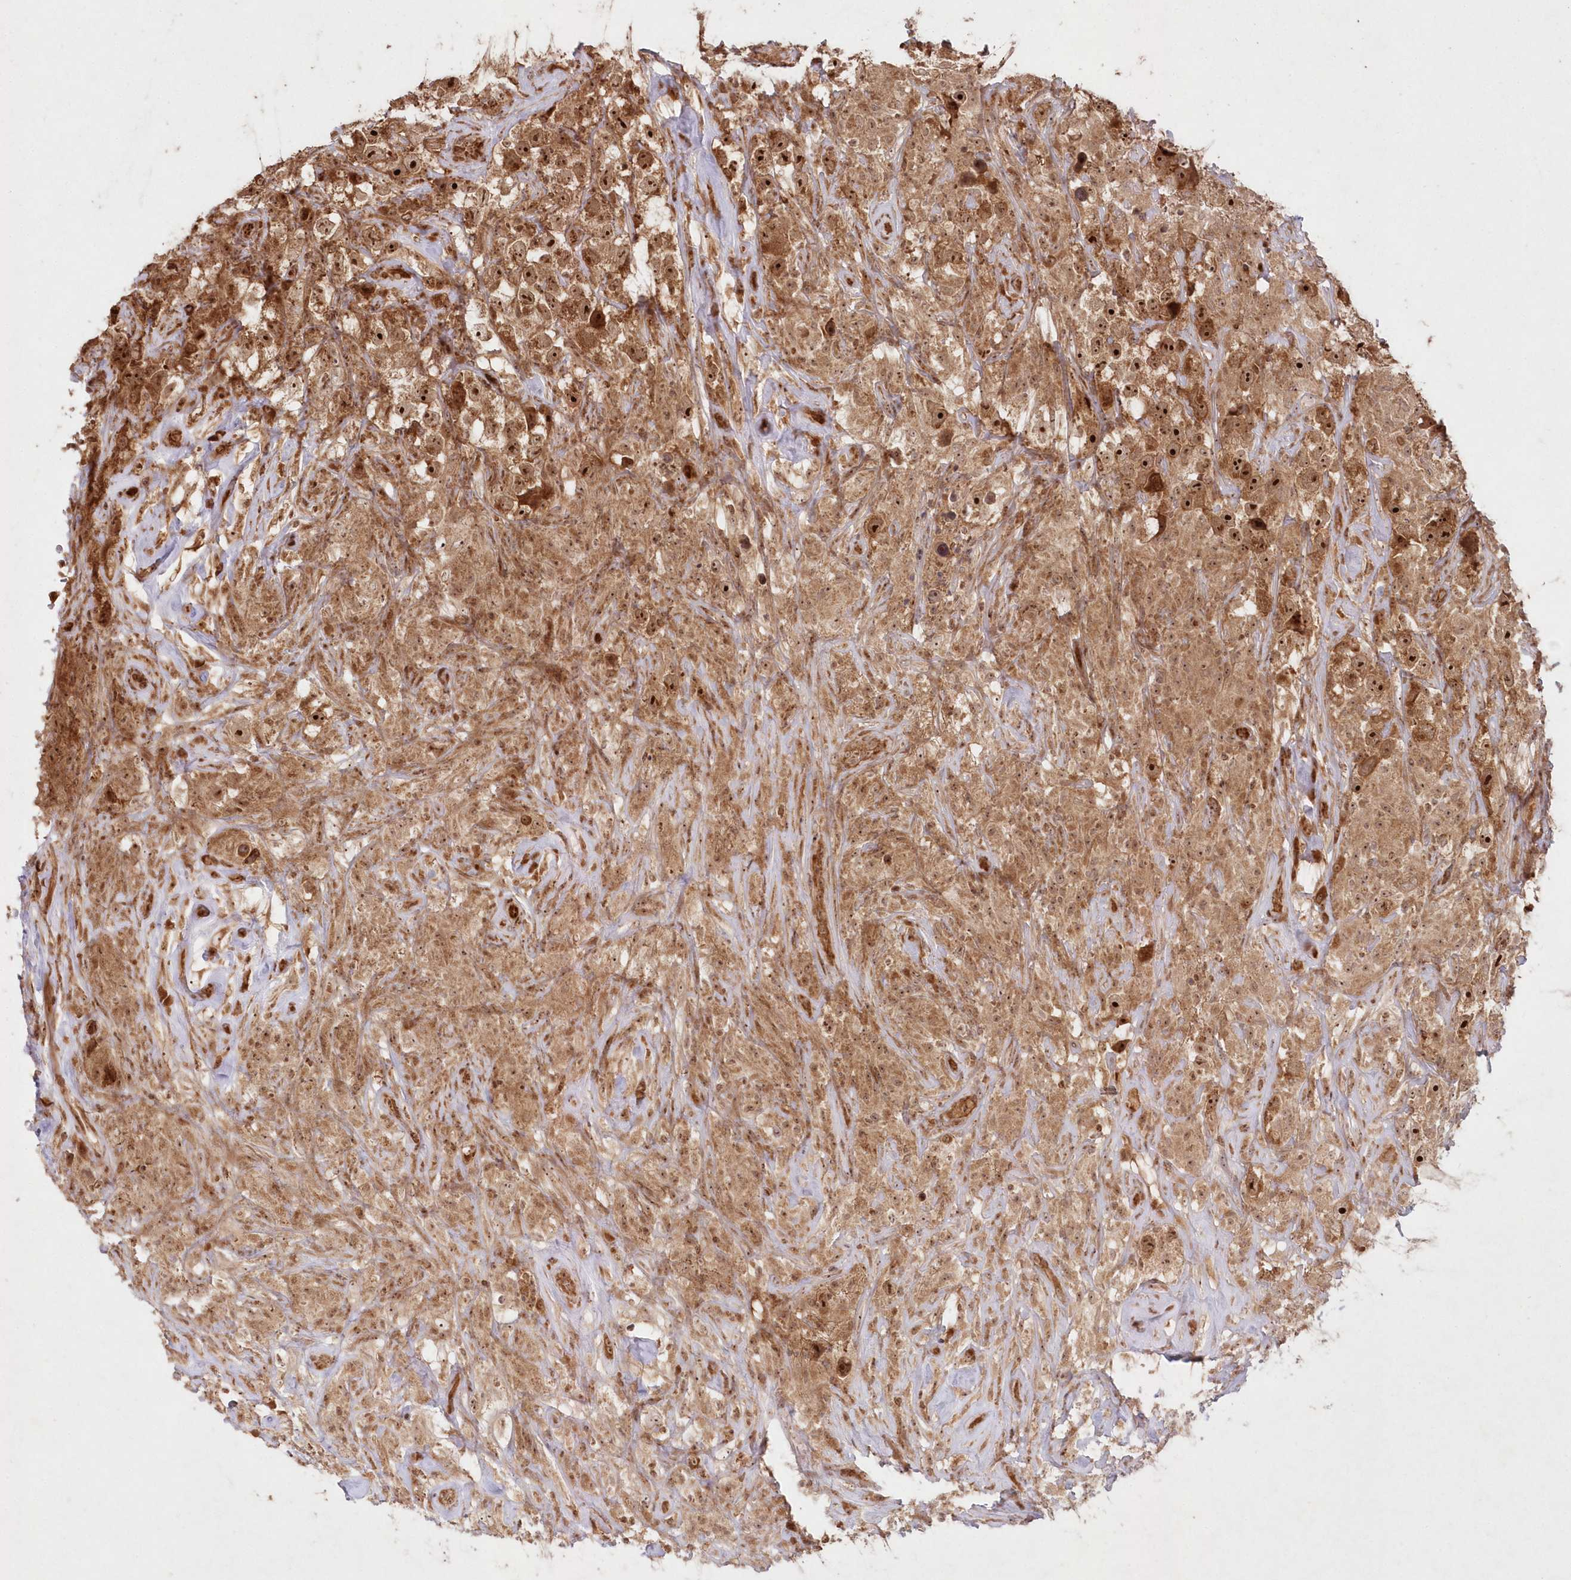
{"staining": {"intensity": "strong", "quantity": ">75%", "location": "cytoplasmic/membranous,nuclear"}, "tissue": "testis cancer", "cell_type": "Tumor cells", "image_type": "cancer", "snomed": [{"axis": "morphology", "description": "Seminoma, NOS"}, {"axis": "topography", "description": "Testis"}], "caption": "Testis cancer (seminoma) was stained to show a protein in brown. There is high levels of strong cytoplasmic/membranous and nuclear expression in about >75% of tumor cells.", "gene": "SERINC1", "patient": {"sex": "male", "age": 49}}